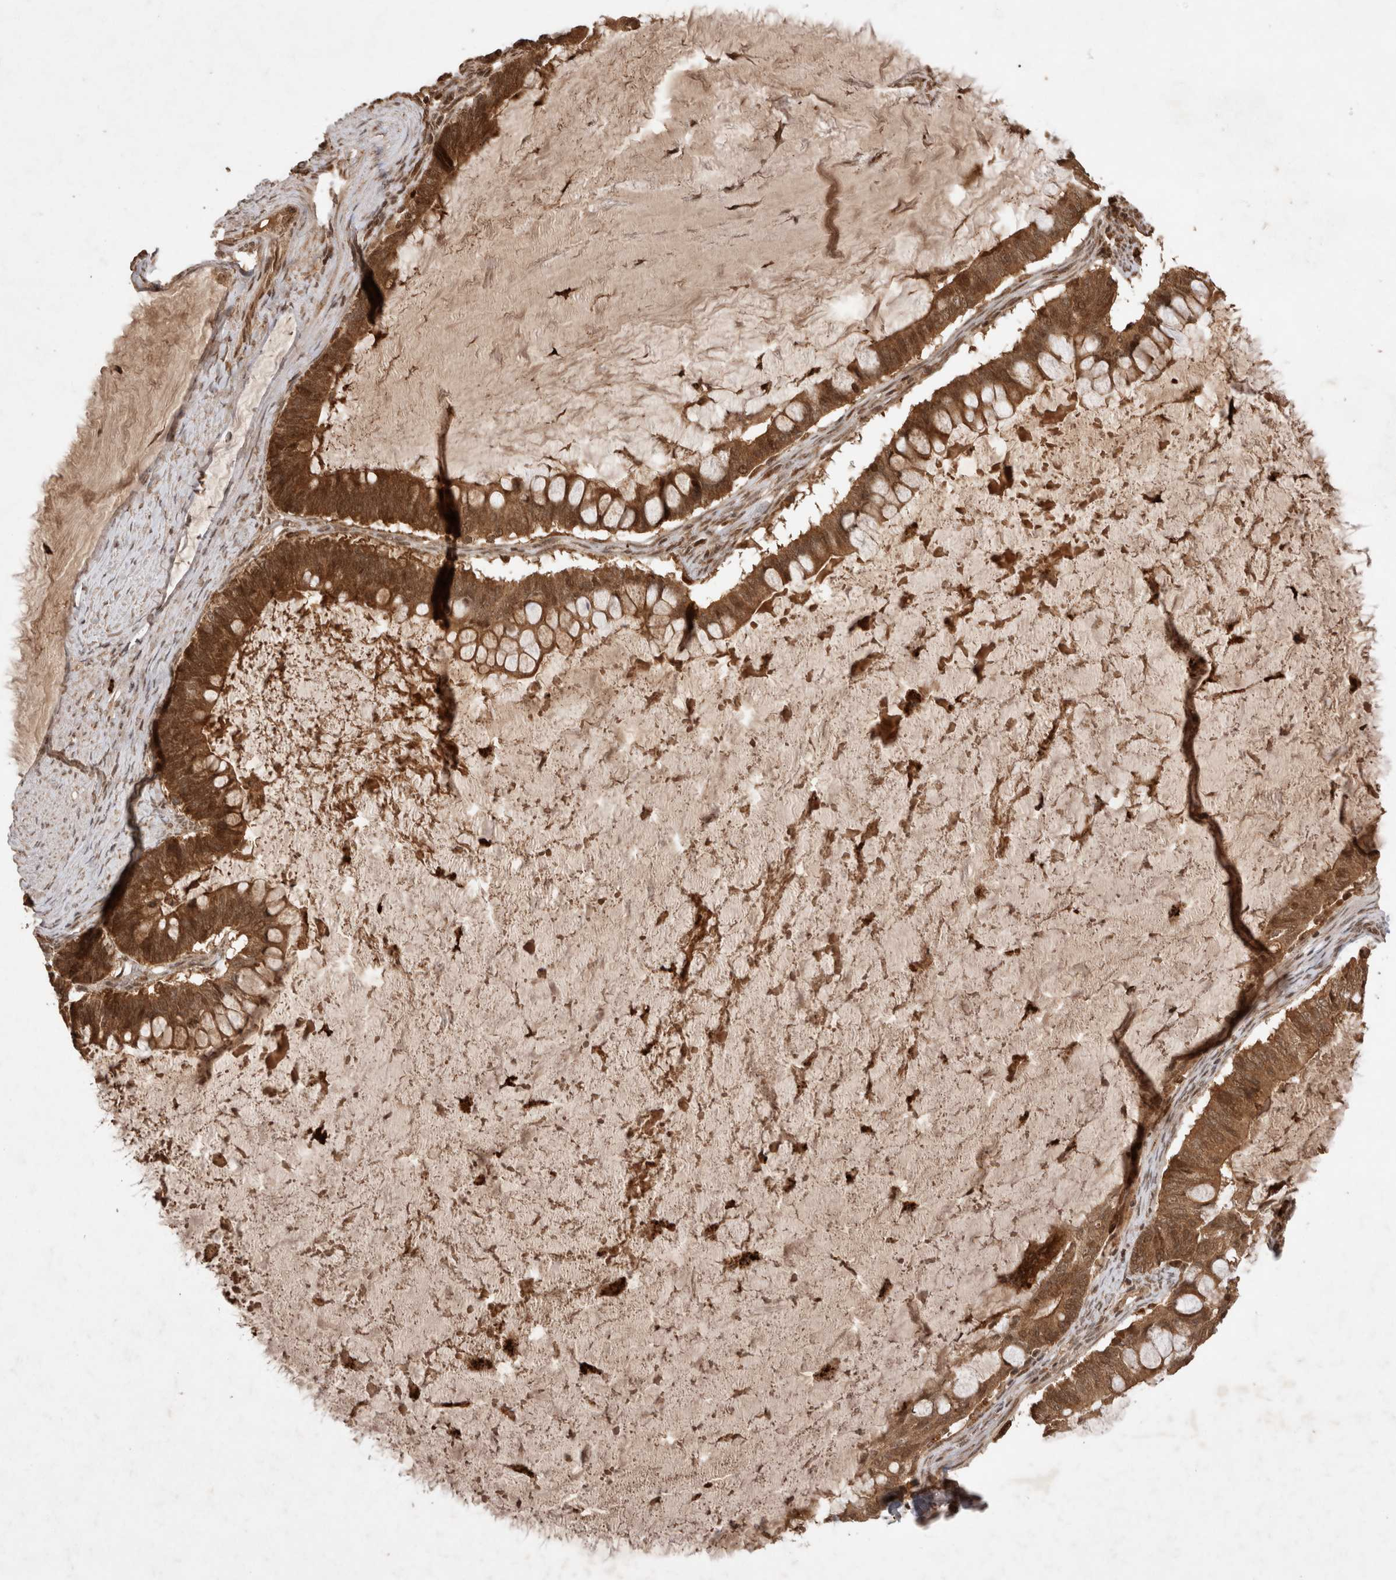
{"staining": {"intensity": "strong", "quantity": ">75%", "location": "cytoplasmic/membranous,nuclear"}, "tissue": "ovarian cancer", "cell_type": "Tumor cells", "image_type": "cancer", "snomed": [{"axis": "morphology", "description": "Cystadenocarcinoma, mucinous, NOS"}, {"axis": "topography", "description": "Ovary"}], "caption": "Immunohistochemical staining of human ovarian cancer (mucinous cystadenocarcinoma) reveals high levels of strong cytoplasmic/membranous and nuclear protein staining in approximately >75% of tumor cells.", "gene": "FAM221A", "patient": {"sex": "female", "age": 61}}